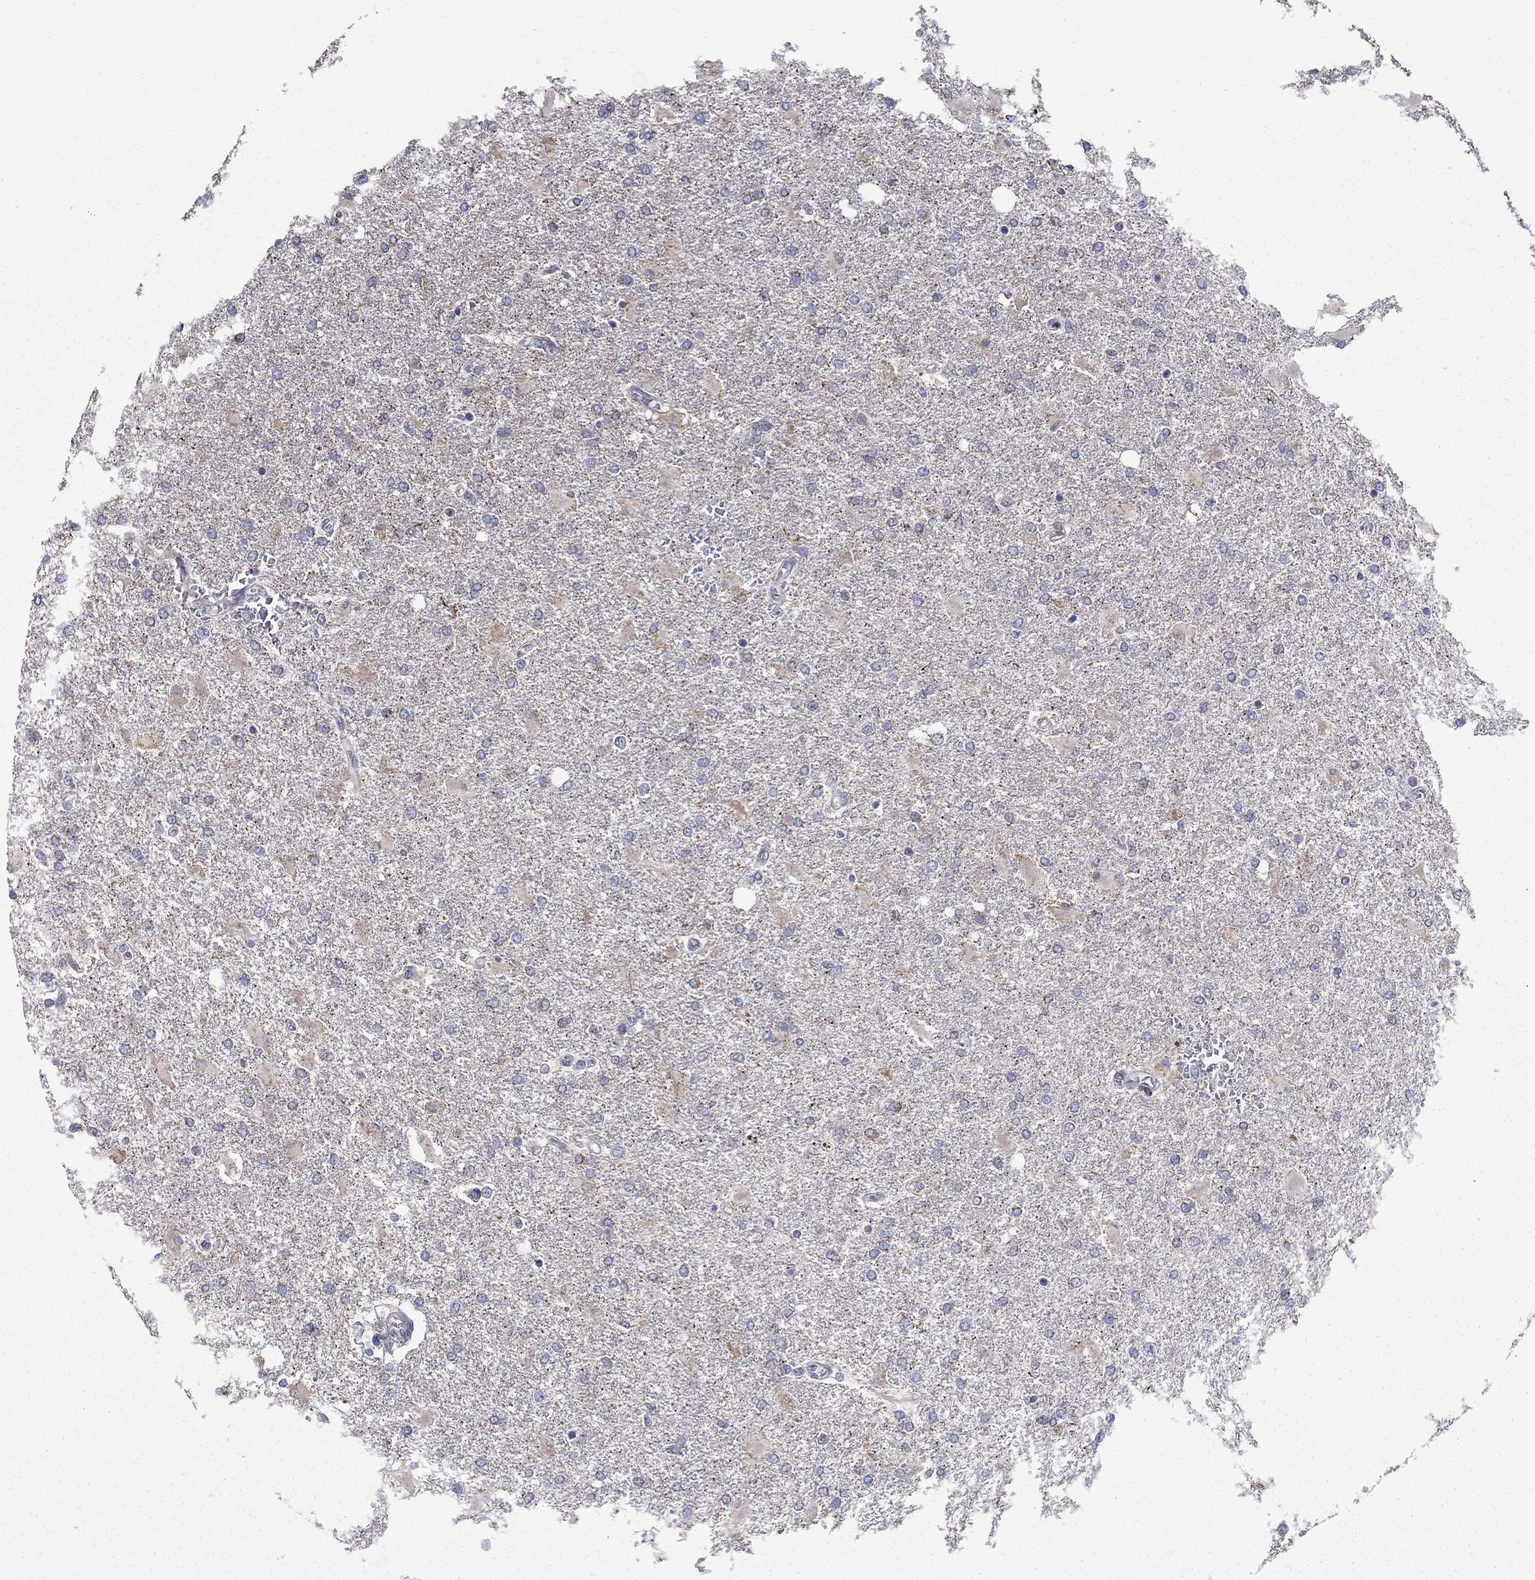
{"staining": {"intensity": "negative", "quantity": "none", "location": "none"}, "tissue": "glioma", "cell_type": "Tumor cells", "image_type": "cancer", "snomed": [{"axis": "morphology", "description": "Glioma, malignant, High grade"}, {"axis": "topography", "description": "Cerebral cortex"}], "caption": "The photomicrograph reveals no staining of tumor cells in malignant high-grade glioma. (Immunohistochemistry, brightfield microscopy, high magnification).", "gene": "SLC4A10", "patient": {"sex": "male", "age": 79}}